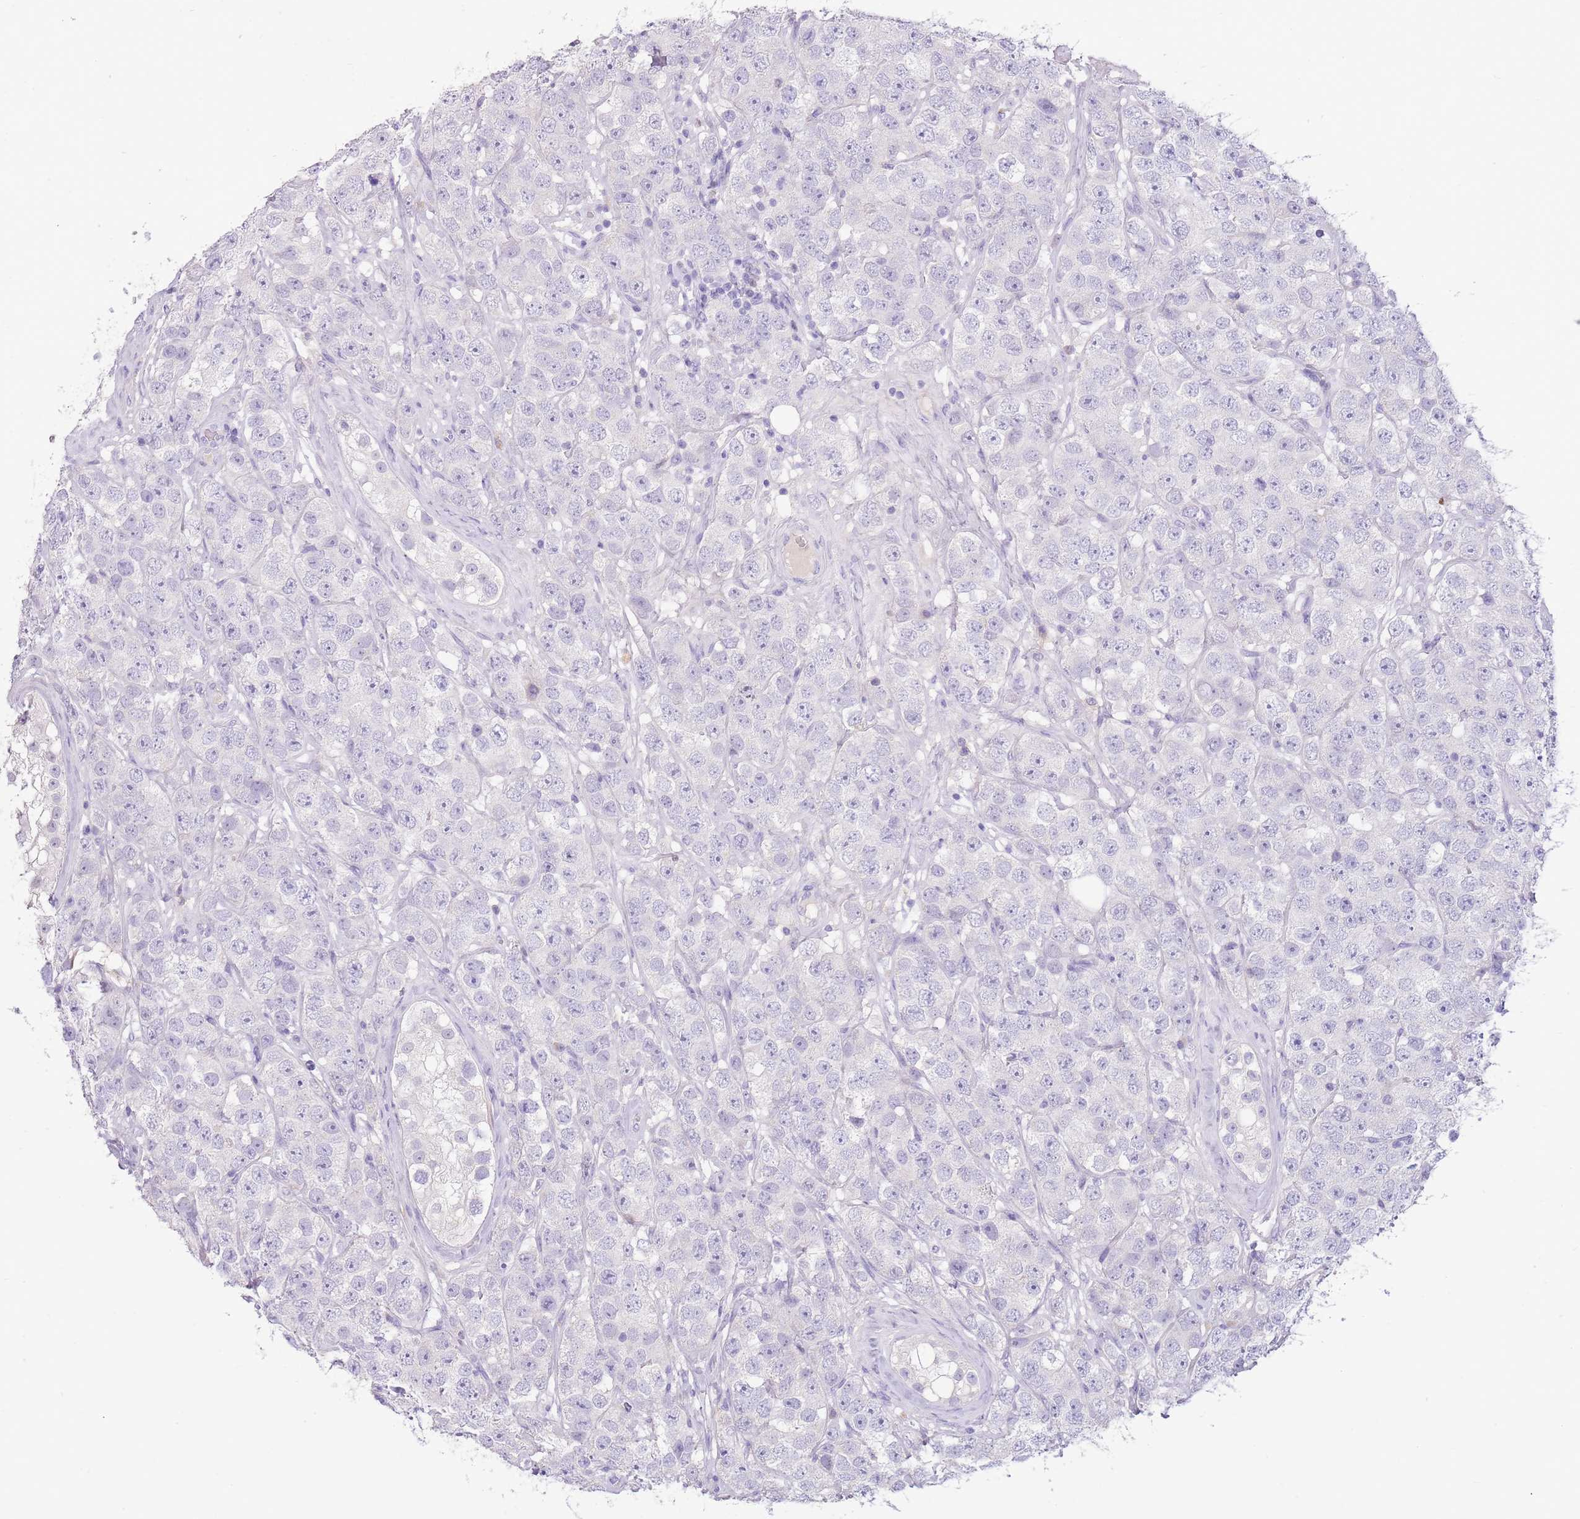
{"staining": {"intensity": "negative", "quantity": "none", "location": "none"}, "tissue": "testis cancer", "cell_type": "Tumor cells", "image_type": "cancer", "snomed": [{"axis": "morphology", "description": "Seminoma, NOS"}, {"axis": "topography", "description": "Testis"}], "caption": "Immunohistochemistry (IHC) of human testis cancer (seminoma) demonstrates no expression in tumor cells.", "gene": "TOX2", "patient": {"sex": "male", "age": 28}}